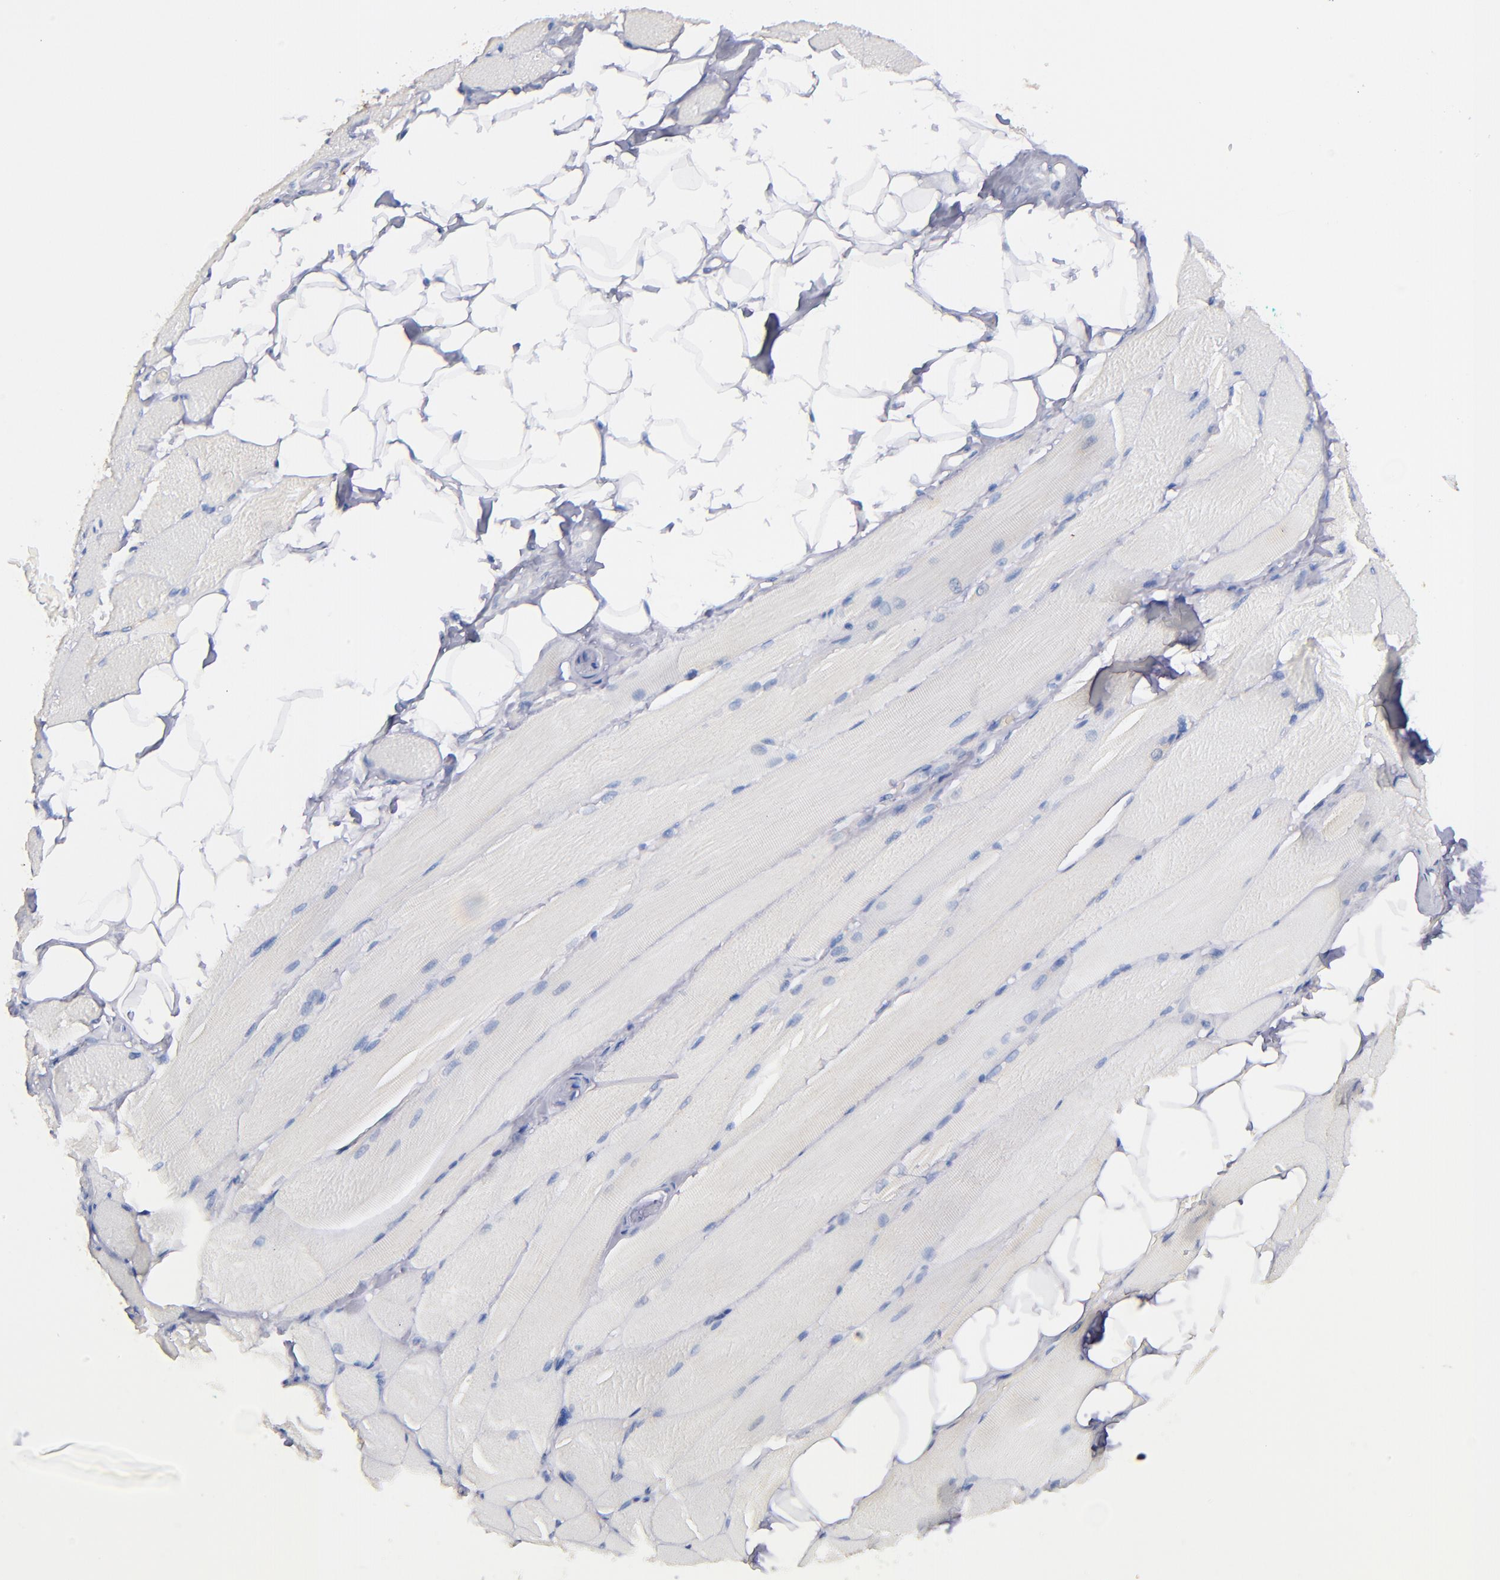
{"staining": {"intensity": "negative", "quantity": "none", "location": "none"}, "tissue": "skeletal muscle", "cell_type": "Myocytes", "image_type": "normal", "snomed": [{"axis": "morphology", "description": "Normal tissue, NOS"}, {"axis": "topography", "description": "Skeletal muscle"}, {"axis": "topography", "description": "Peripheral nerve tissue"}], "caption": "Immunohistochemistry (IHC) of normal skeletal muscle demonstrates no staining in myocytes.", "gene": "CNTNAP2", "patient": {"sex": "female", "age": 84}}